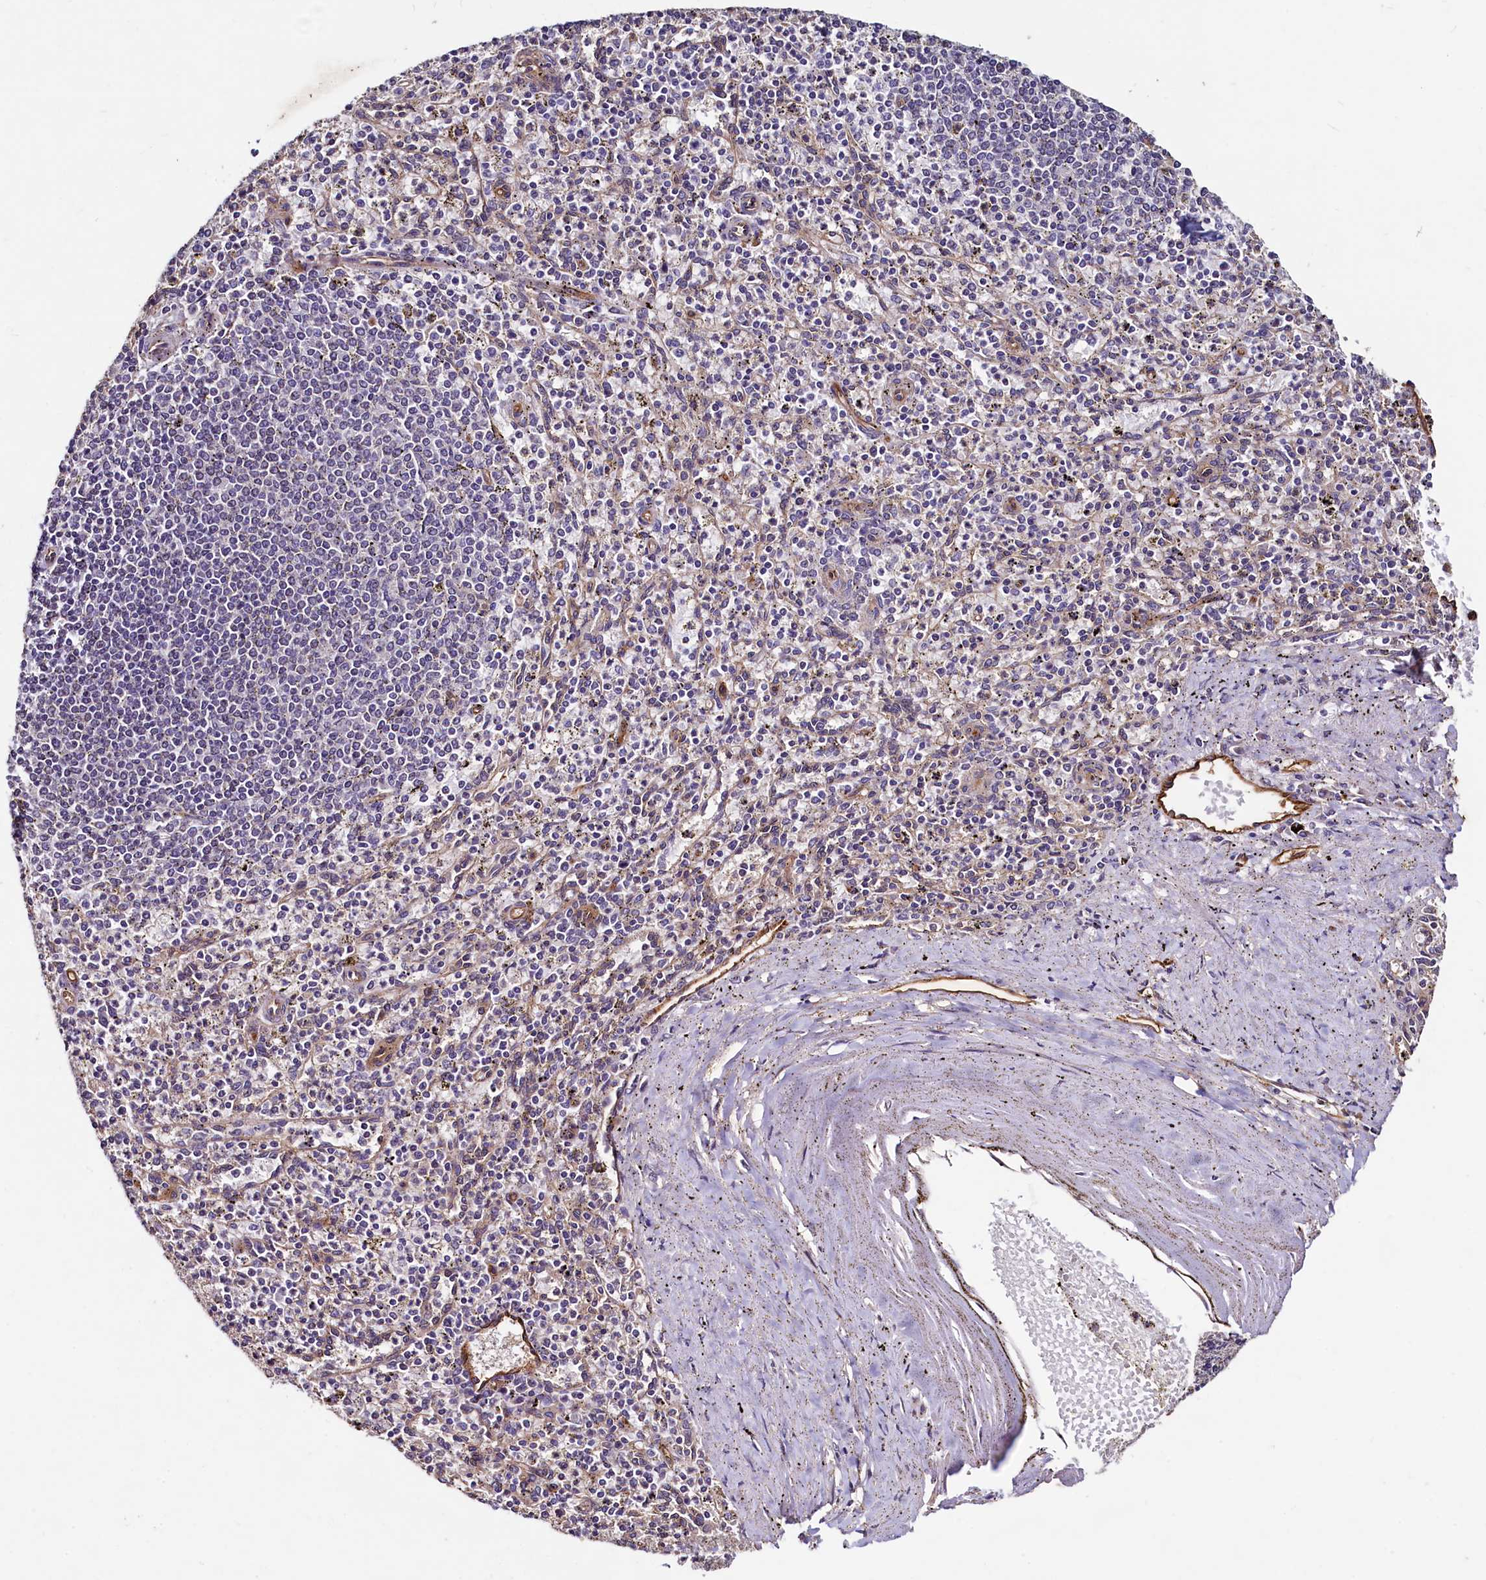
{"staining": {"intensity": "negative", "quantity": "none", "location": "none"}, "tissue": "spleen", "cell_type": "Cells in red pulp", "image_type": "normal", "snomed": [{"axis": "morphology", "description": "Normal tissue, NOS"}, {"axis": "topography", "description": "Spleen"}], "caption": "A high-resolution micrograph shows immunohistochemistry (IHC) staining of unremarkable spleen, which reveals no significant expression in cells in red pulp. (DAB (3,3'-diaminobenzidine) immunohistochemistry (IHC) with hematoxylin counter stain).", "gene": "PALM", "patient": {"sex": "male", "age": 72}}